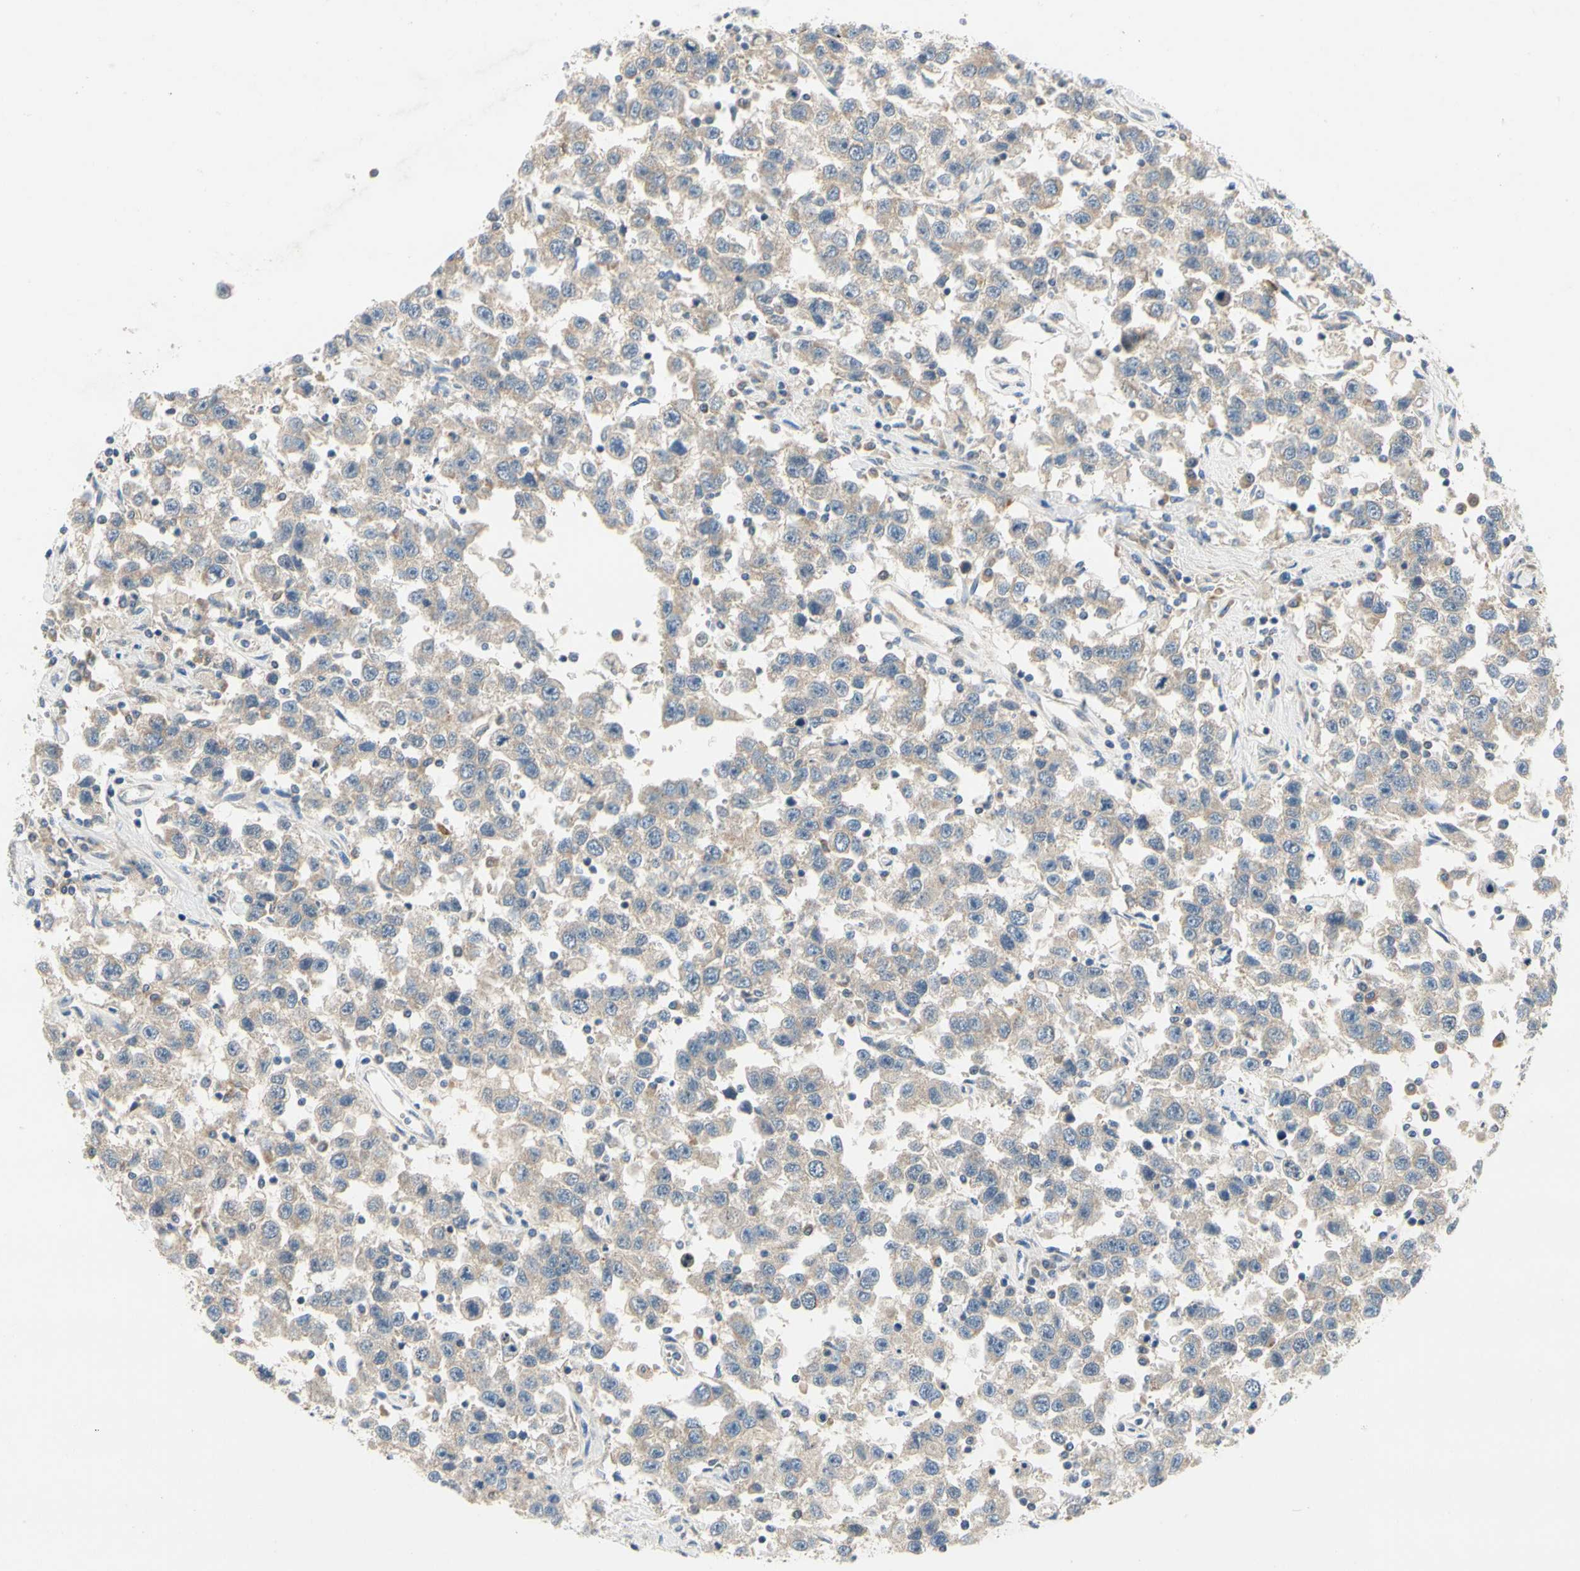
{"staining": {"intensity": "weak", "quantity": "25%-75%", "location": "cytoplasmic/membranous"}, "tissue": "testis cancer", "cell_type": "Tumor cells", "image_type": "cancer", "snomed": [{"axis": "morphology", "description": "Seminoma, NOS"}, {"axis": "topography", "description": "Testis"}], "caption": "This photomicrograph displays immunohistochemistry (IHC) staining of human seminoma (testis), with low weak cytoplasmic/membranous positivity in about 25%-75% of tumor cells.", "gene": "KLHDC8B", "patient": {"sex": "male", "age": 41}}